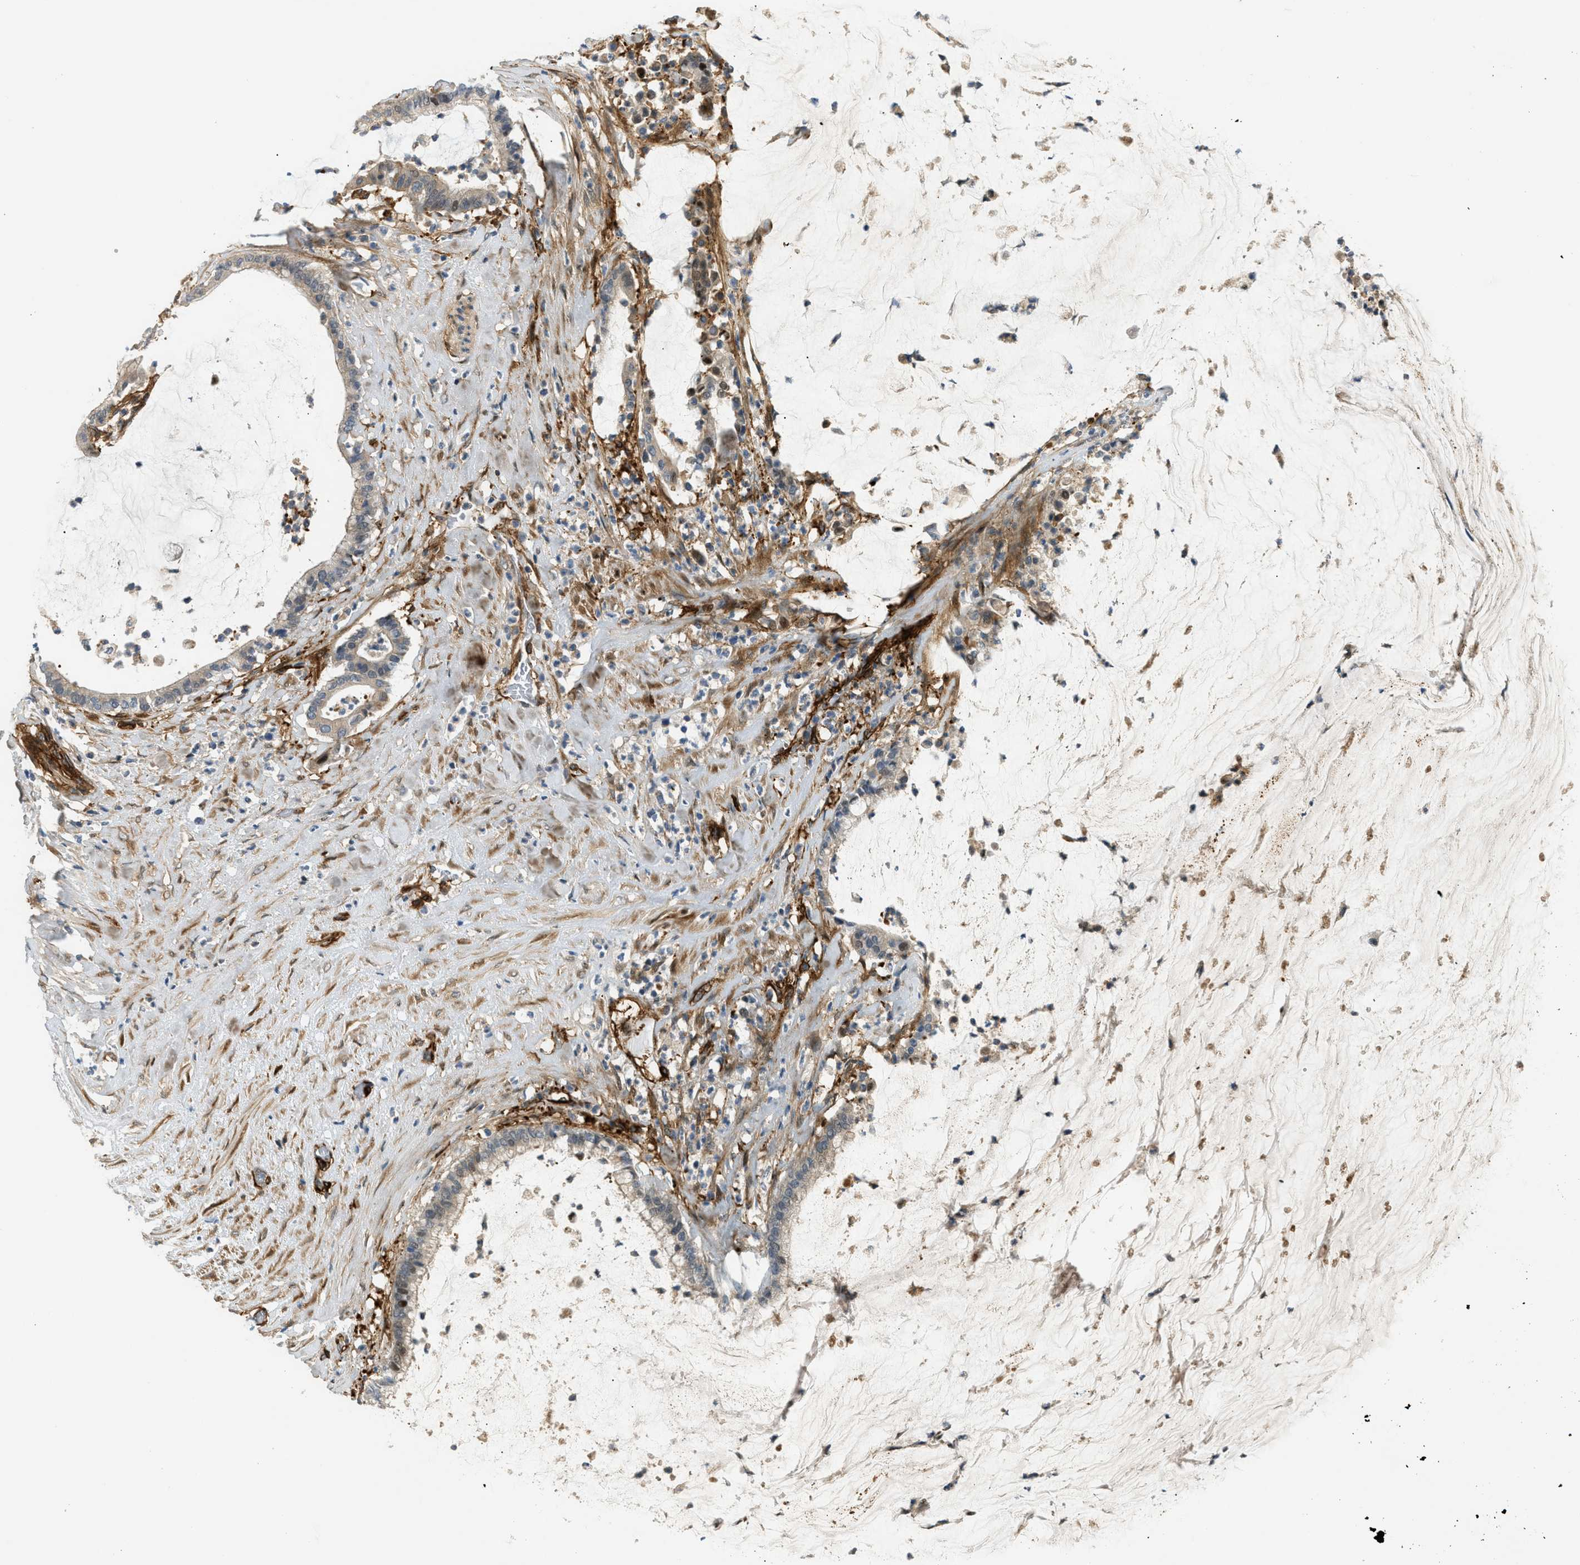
{"staining": {"intensity": "weak", "quantity": ">75%", "location": "cytoplasmic/membranous"}, "tissue": "pancreatic cancer", "cell_type": "Tumor cells", "image_type": "cancer", "snomed": [{"axis": "morphology", "description": "Adenocarcinoma, NOS"}, {"axis": "topography", "description": "Pancreas"}], "caption": "Brown immunohistochemical staining in human pancreatic adenocarcinoma displays weak cytoplasmic/membranous positivity in about >75% of tumor cells.", "gene": "EDNRA", "patient": {"sex": "male", "age": 41}}